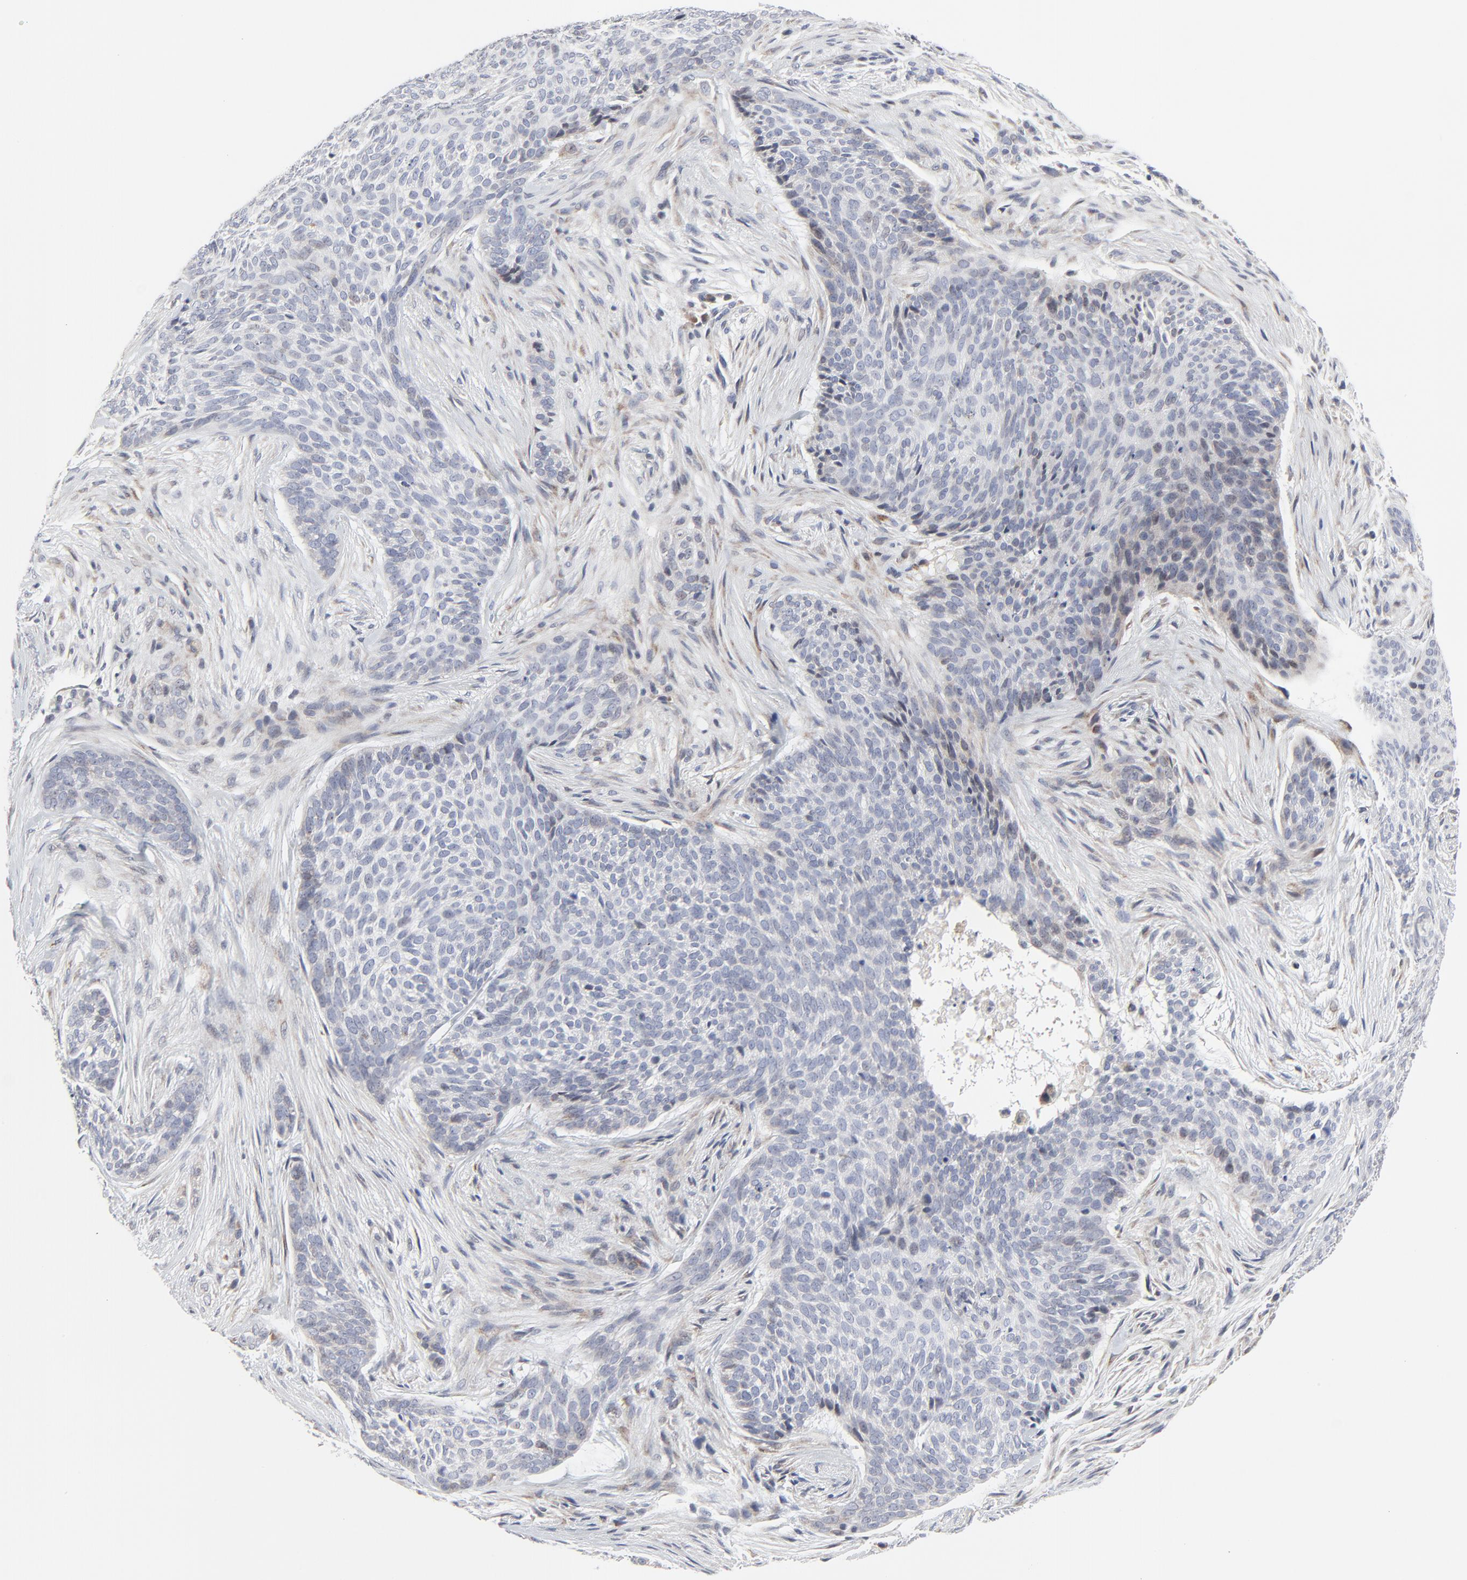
{"staining": {"intensity": "negative", "quantity": "none", "location": "none"}, "tissue": "skin cancer", "cell_type": "Tumor cells", "image_type": "cancer", "snomed": [{"axis": "morphology", "description": "Basal cell carcinoma"}, {"axis": "topography", "description": "Skin"}], "caption": "The image reveals no significant staining in tumor cells of skin basal cell carcinoma. (DAB (3,3'-diaminobenzidine) immunohistochemistry (IHC), high magnification).", "gene": "NLGN3", "patient": {"sex": "male", "age": 91}}